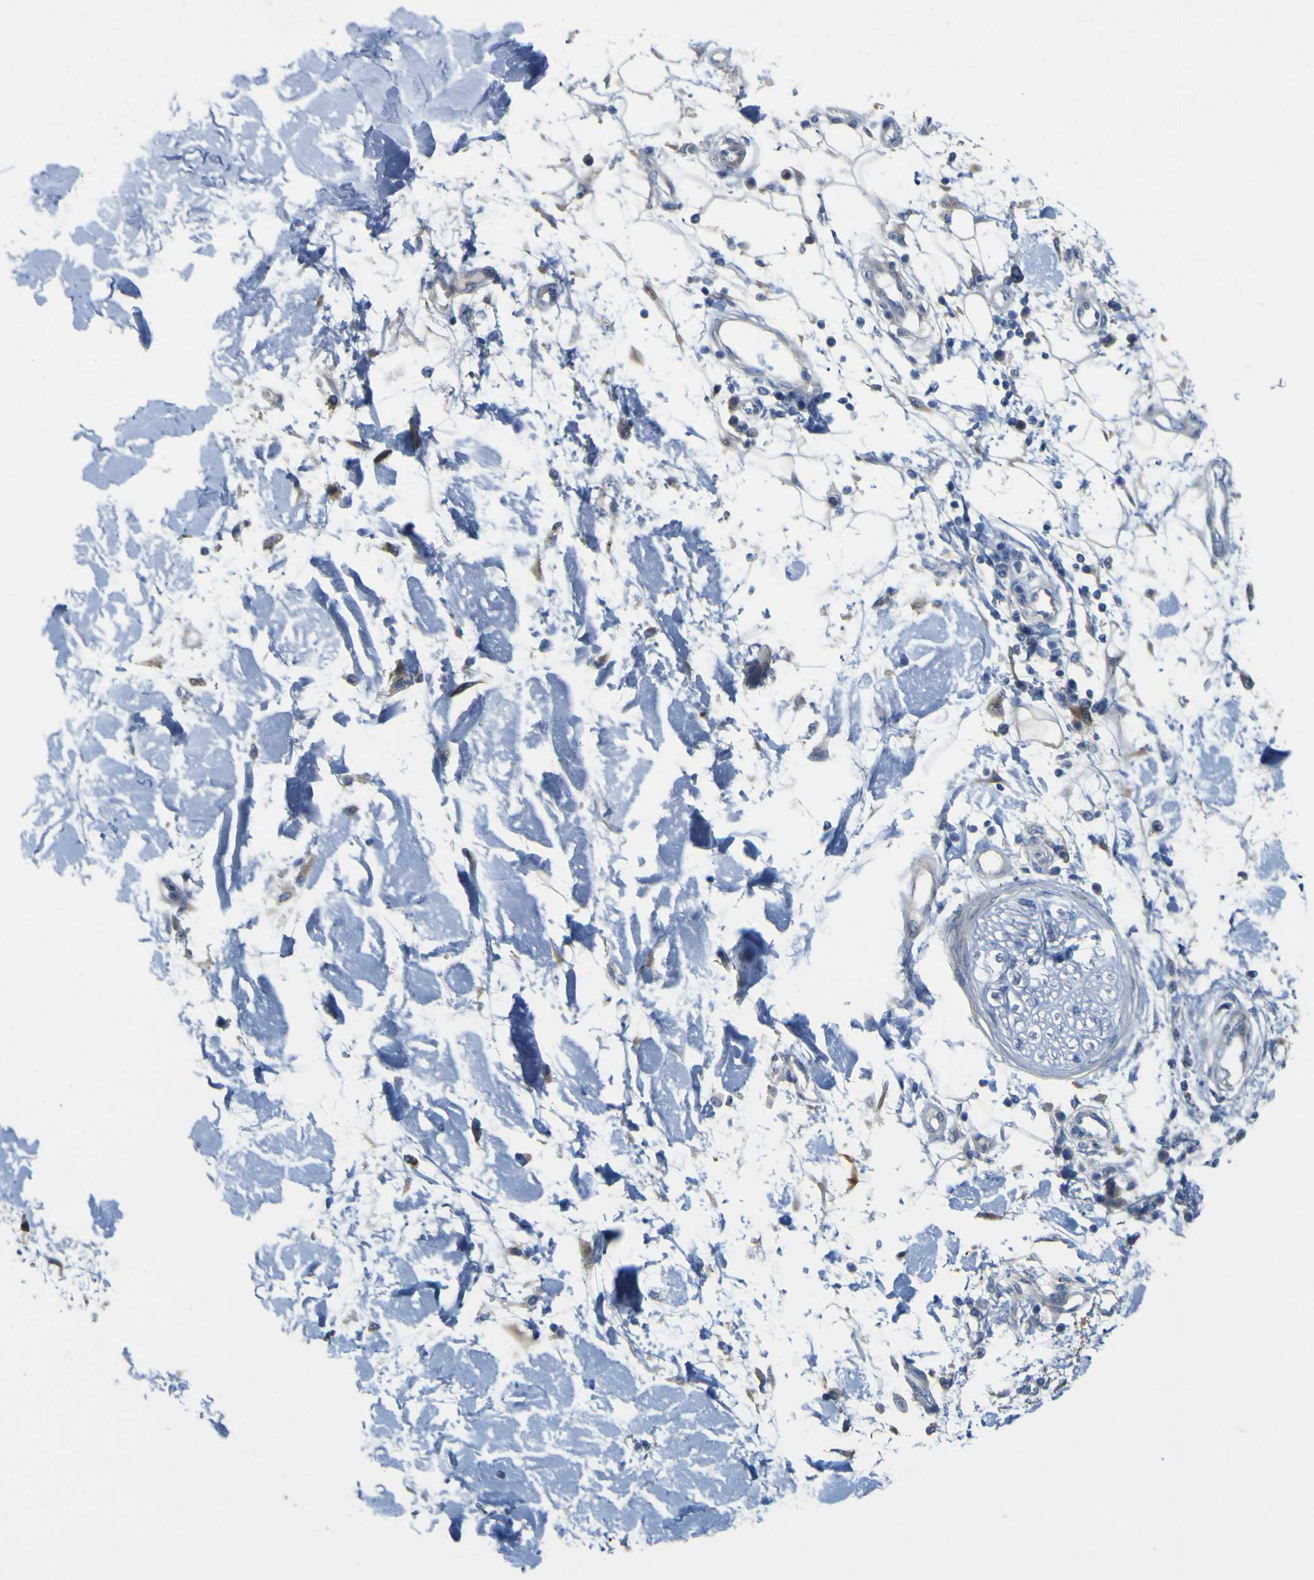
{"staining": {"intensity": "moderate", "quantity": ">75%", "location": "cytoplasmic/membranous"}, "tissue": "adipose tissue", "cell_type": "Adipocytes", "image_type": "normal", "snomed": [{"axis": "morphology", "description": "Squamous cell carcinoma, NOS"}, {"axis": "topography", "description": "Skin"}], "caption": "This photomicrograph demonstrates normal adipose tissue stained with immunohistochemistry (IHC) to label a protein in brown. The cytoplasmic/membranous of adipocytes show moderate positivity for the protein. Nuclei are counter-stained blue.", "gene": "MYEOV", "patient": {"sex": "male", "age": 83}}